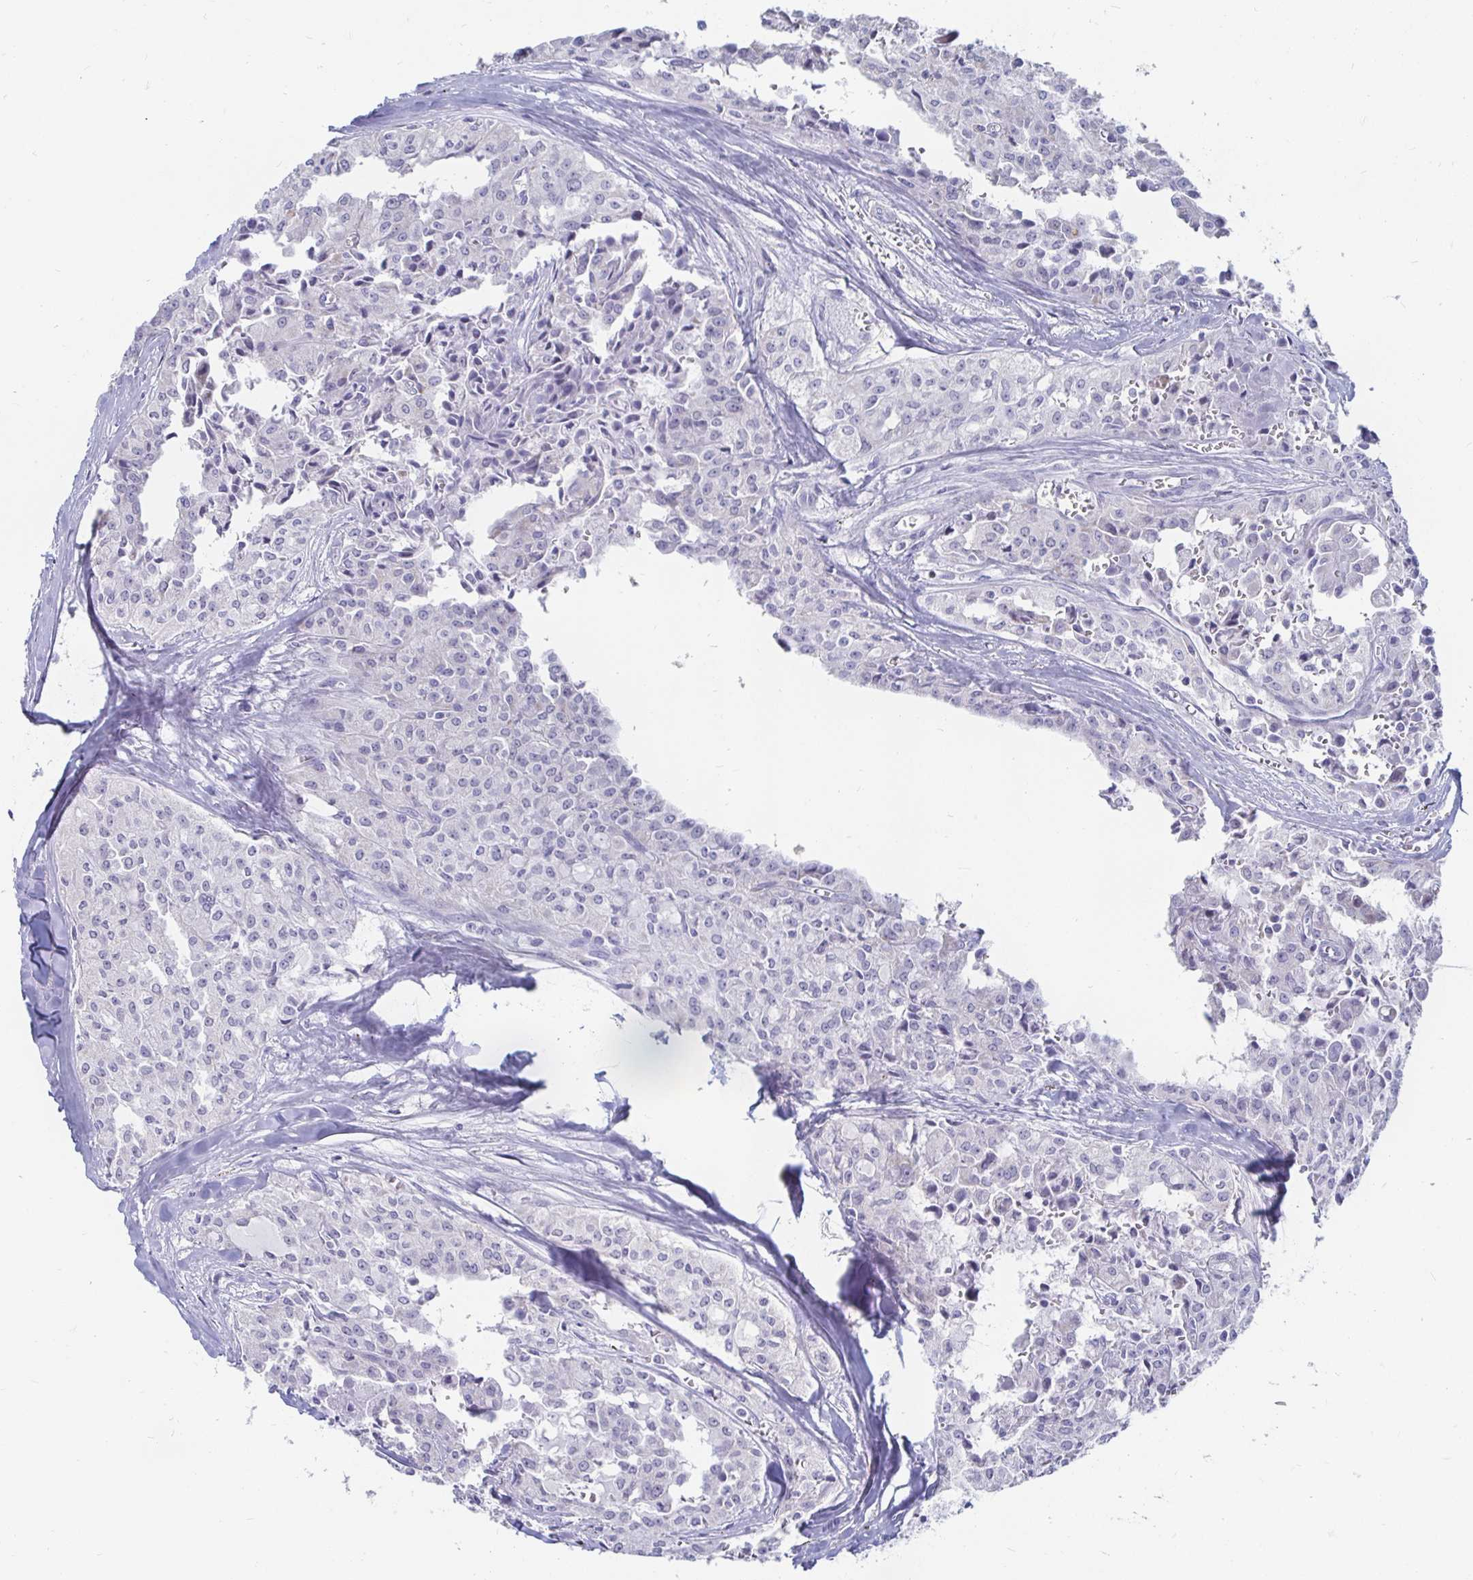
{"staining": {"intensity": "negative", "quantity": "none", "location": "none"}, "tissue": "head and neck cancer", "cell_type": "Tumor cells", "image_type": "cancer", "snomed": [{"axis": "morphology", "description": "Adenocarcinoma, NOS"}, {"axis": "topography", "description": "Head-Neck"}], "caption": "Immunohistochemistry (IHC) of head and neck cancer shows no positivity in tumor cells.", "gene": "PEG10", "patient": {"sex": "male", "age": 64}}